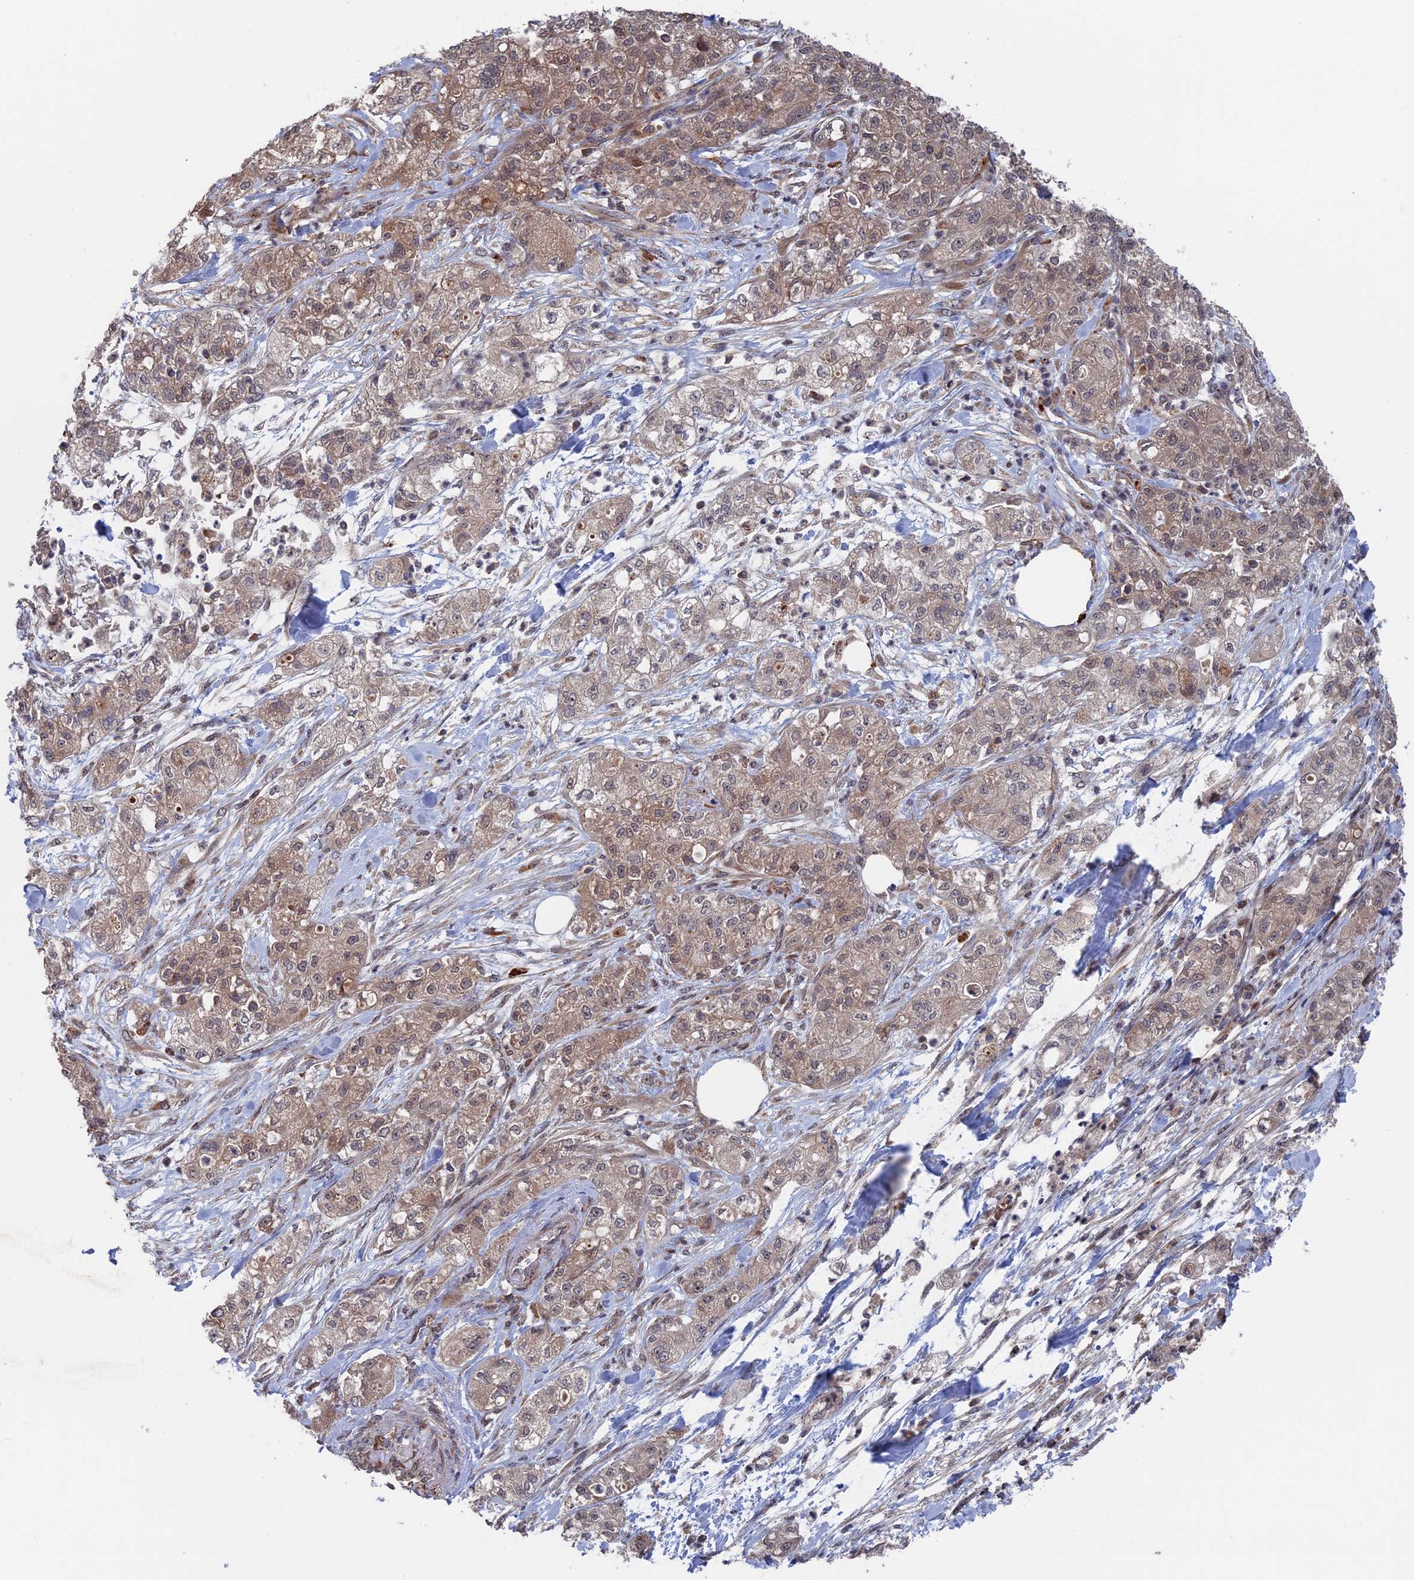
{"staining": {"intensity": "weak", "quantity": ">75%", "location": "cytoplasmic/membranous"}, "tissue": "pancreatic cancer", "cell_type": "Tumor cells", "image_type": "cancer", "snomed": [{"axis": "morphology", "description": "Adenocarcinoma, NOS"}, {"axis": "topography", "description": "Pancreas"}], "caption": "Immunohistochemical staining of human pancreatic cancer displays weak cytoplasmic/membranous protein staining in approximately >75% of tumor cells.", "gene": "PLA2G15", "patient": {"sex": "female", "age": 78}}